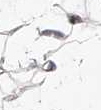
{"staining": {"intensity": "negative", "quantity": "none", "location": "none"}, "tissue": "adipose tissue", "cell_type": "Adipocytes", "image_type": "normal", "snomed": [{"axis": "morphology", "description": "Normal tissue, NOS"}, {"axis": "topography", "description": "Breast"}], "caption": "A high-resolution histopathology image shows immunohistochemistry (IHC) staining of benign adipose tissue, which demonstrates no significant positivity in adipocytes. (DAB (3,3'-diaminobenzidine) immunohistochemistry with hematoxylin counter stain).", "gene": "CD82", "patient": {"sex": "female", "age": 23}}